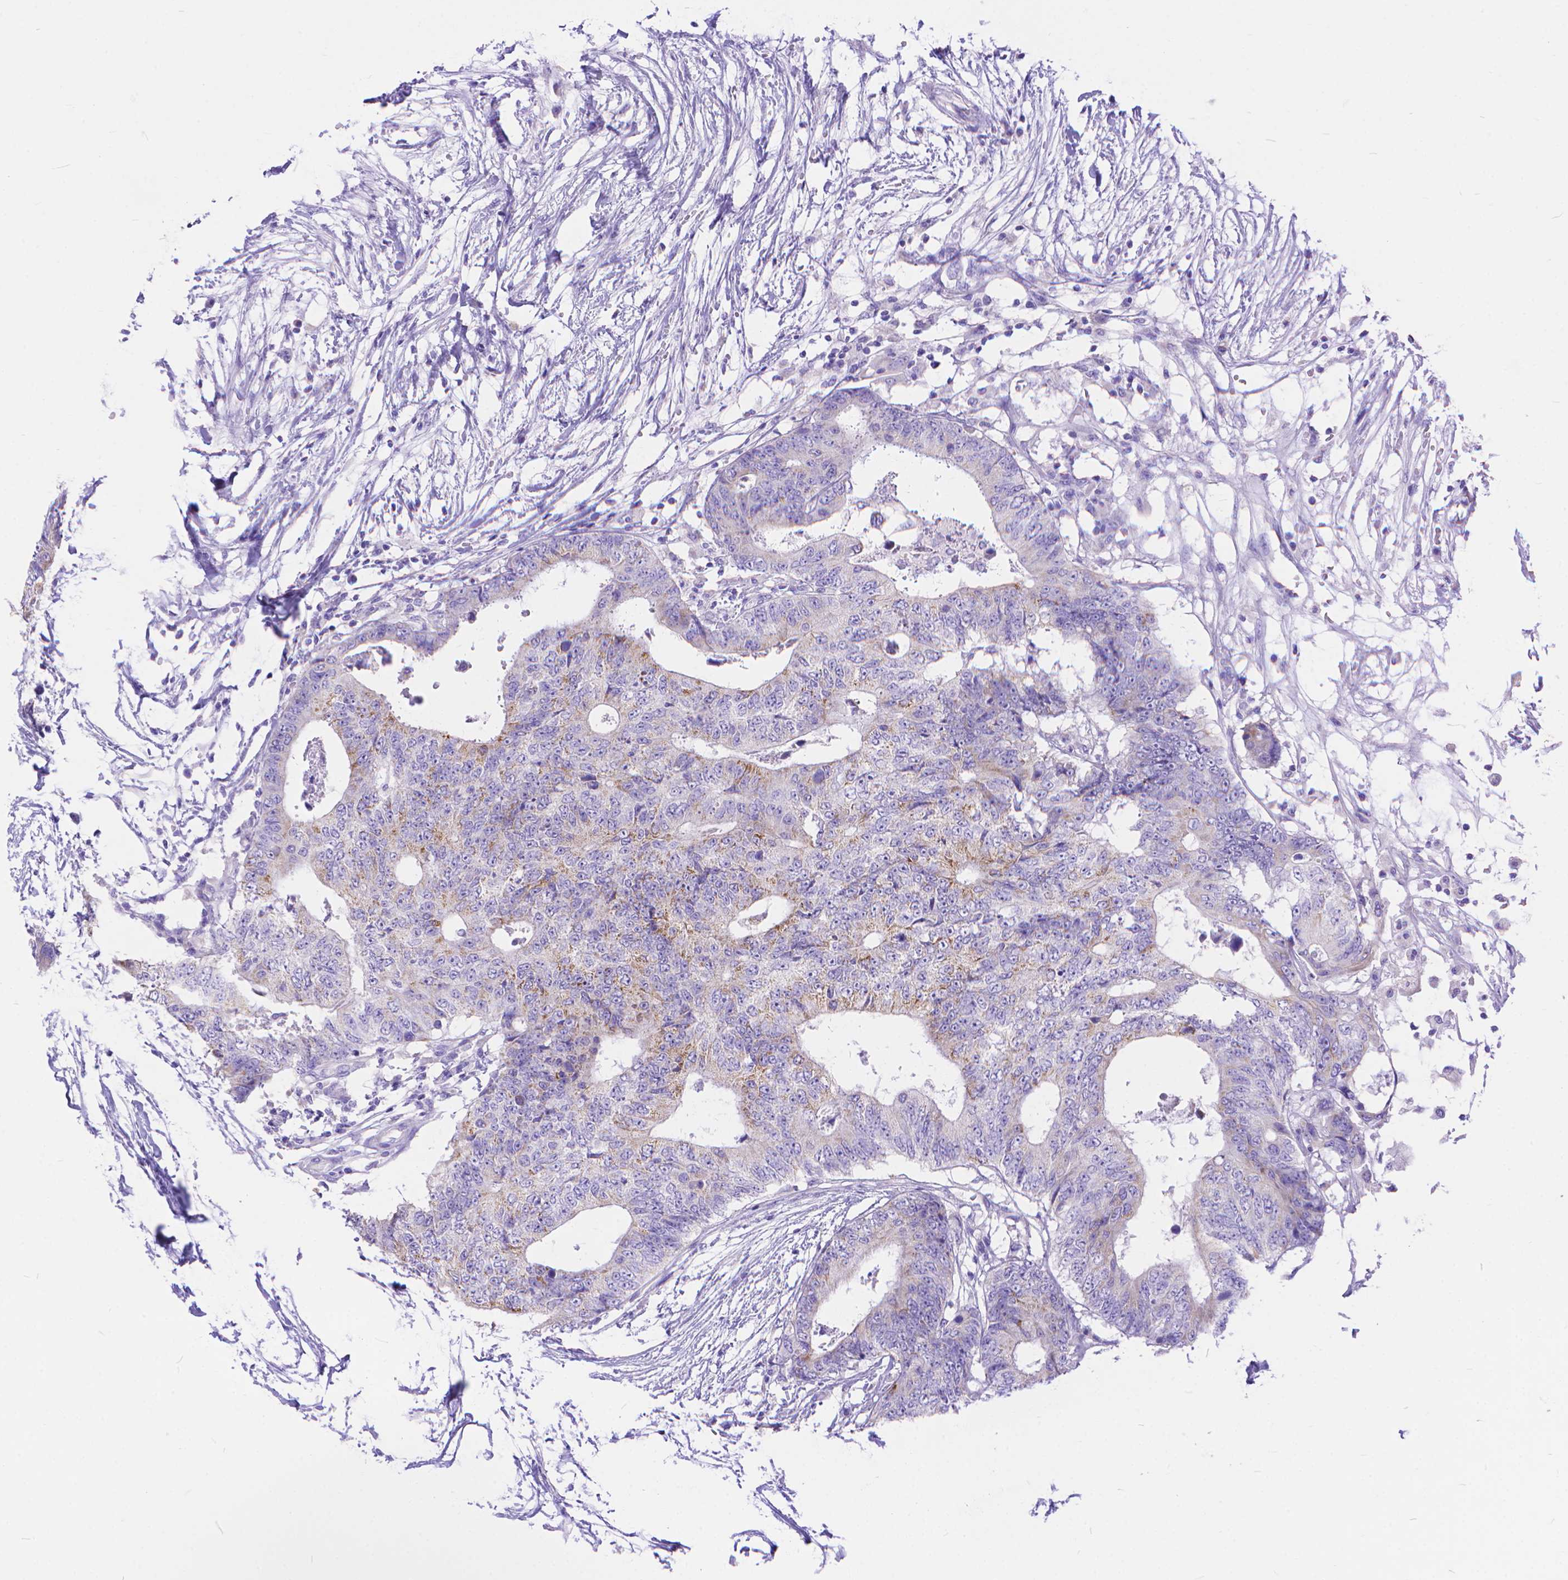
{"staining": {"intensity": "weak", "quantity": "25%-75%", "location": "cytoplasmic/membranous"}, "tissue": "colorectal cancer", "cell_type": "Tumor cells", "image_type": "cancer", "snomed": [{"axis": "morphology", "description": "Adenocarcinoma, NOS"}, {"axis": "topography", "description": "Colon"}], "caption": "Colorectal adenocarcinoma stained for a protein (brown) exhibits weak cytoplasmic/membranous positive expression in approximately 25%-75% of tumor cells.", "gene": "DHRS2", "patient": {"sex": "female", "age": 48}}